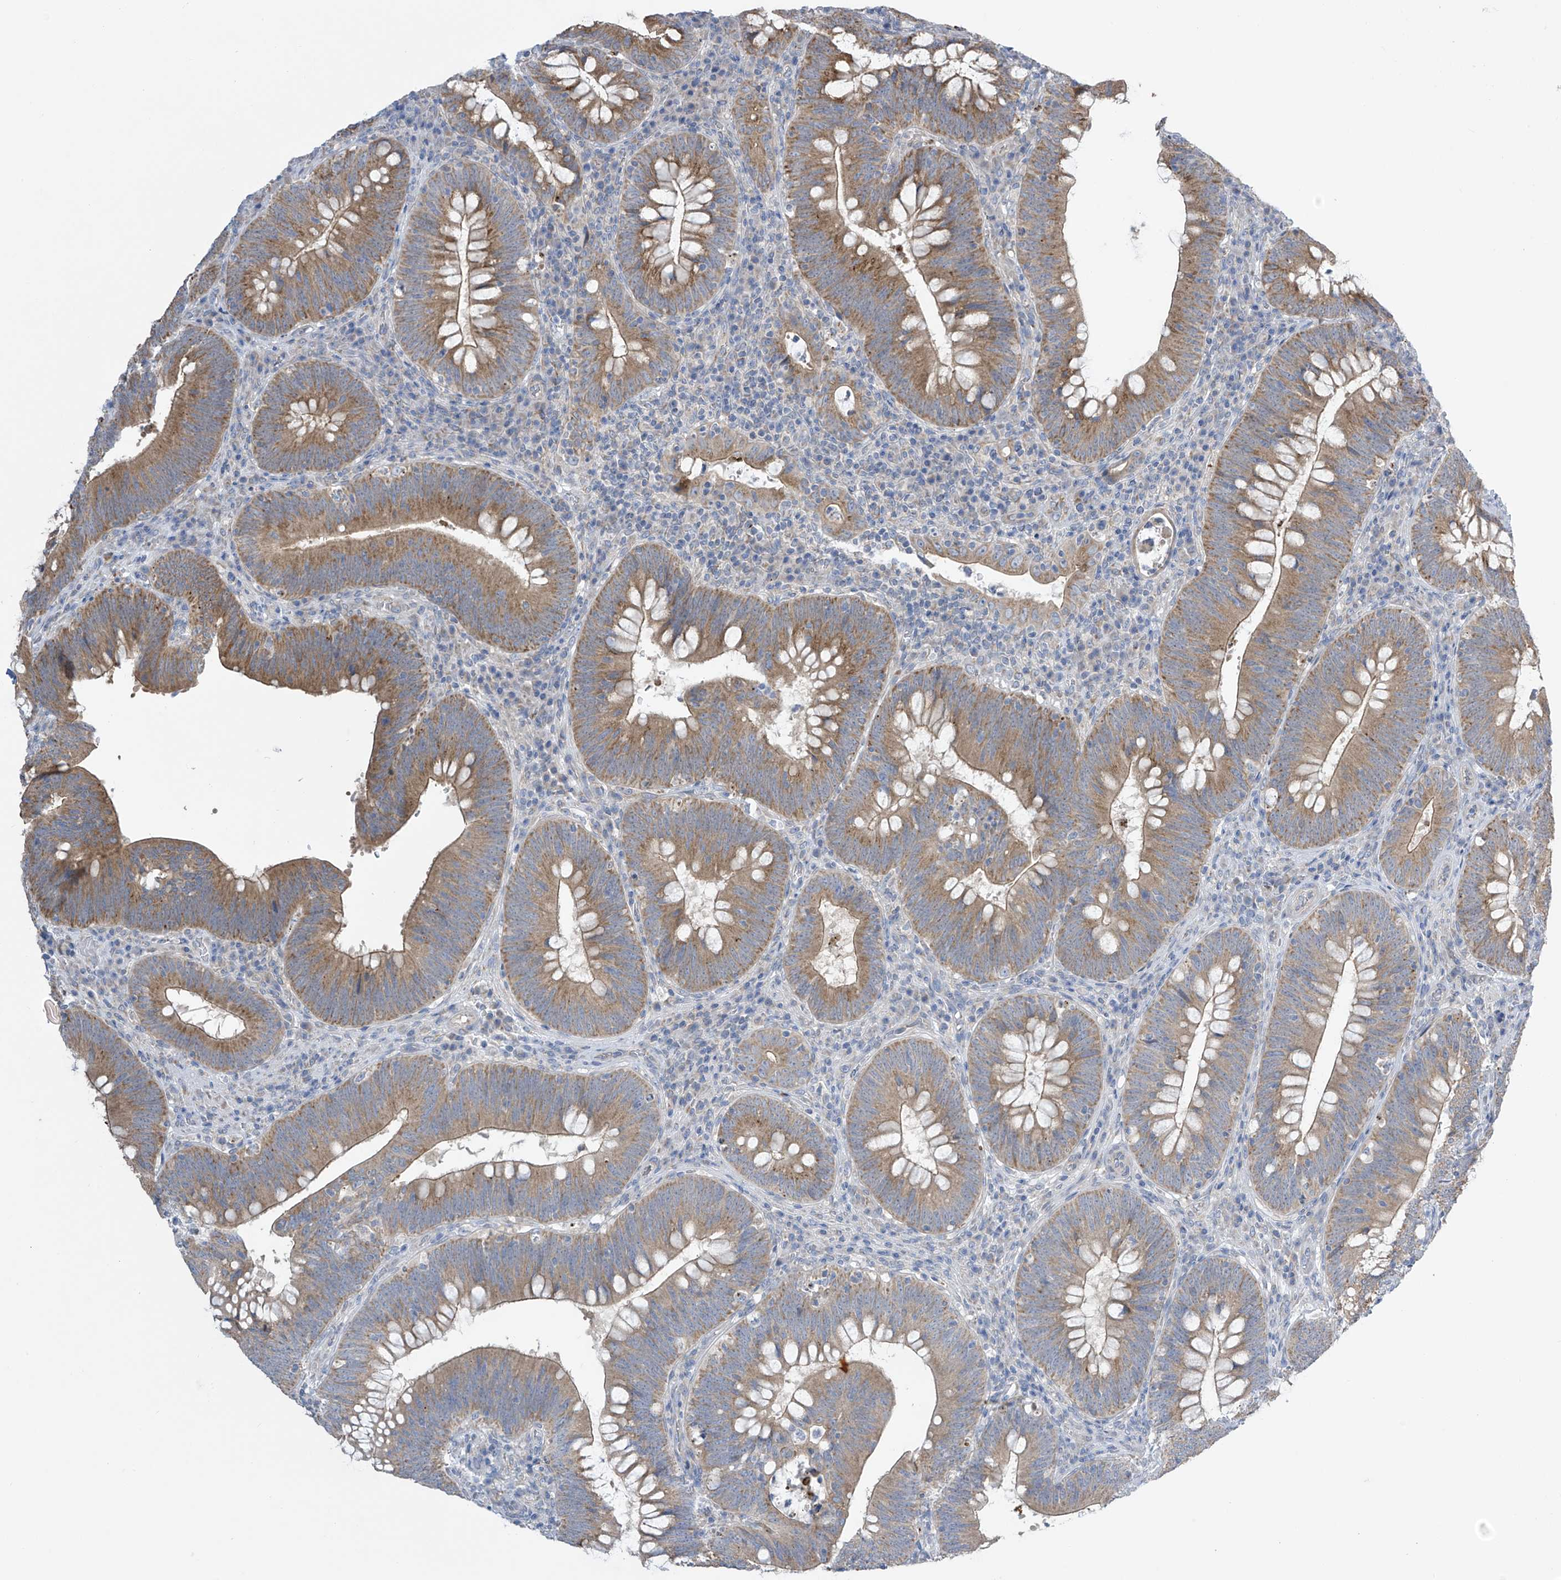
{"staining": {"intensity": "moderate", "quantity": ">75%", "location": "cytoplasmic/membranous"}, "tissue": "colorectal cancer", "cell_type": "Tumor cells", "image_type": "cancer", "snomed": [{"axis": "morphology", "description": "Normal tissue, NOS"}, {"axis": "topography", "description": "Colon"}], "caption": "Immunohistochemistry image of colorectal cancer stained for a protein (brown), which demonstrates medium levels of moderate cytoplasmic/membranous staining in about >75% of tumor cells.", "gene": "PNPT1", "patient": {"sex": "female", "age": 82}}